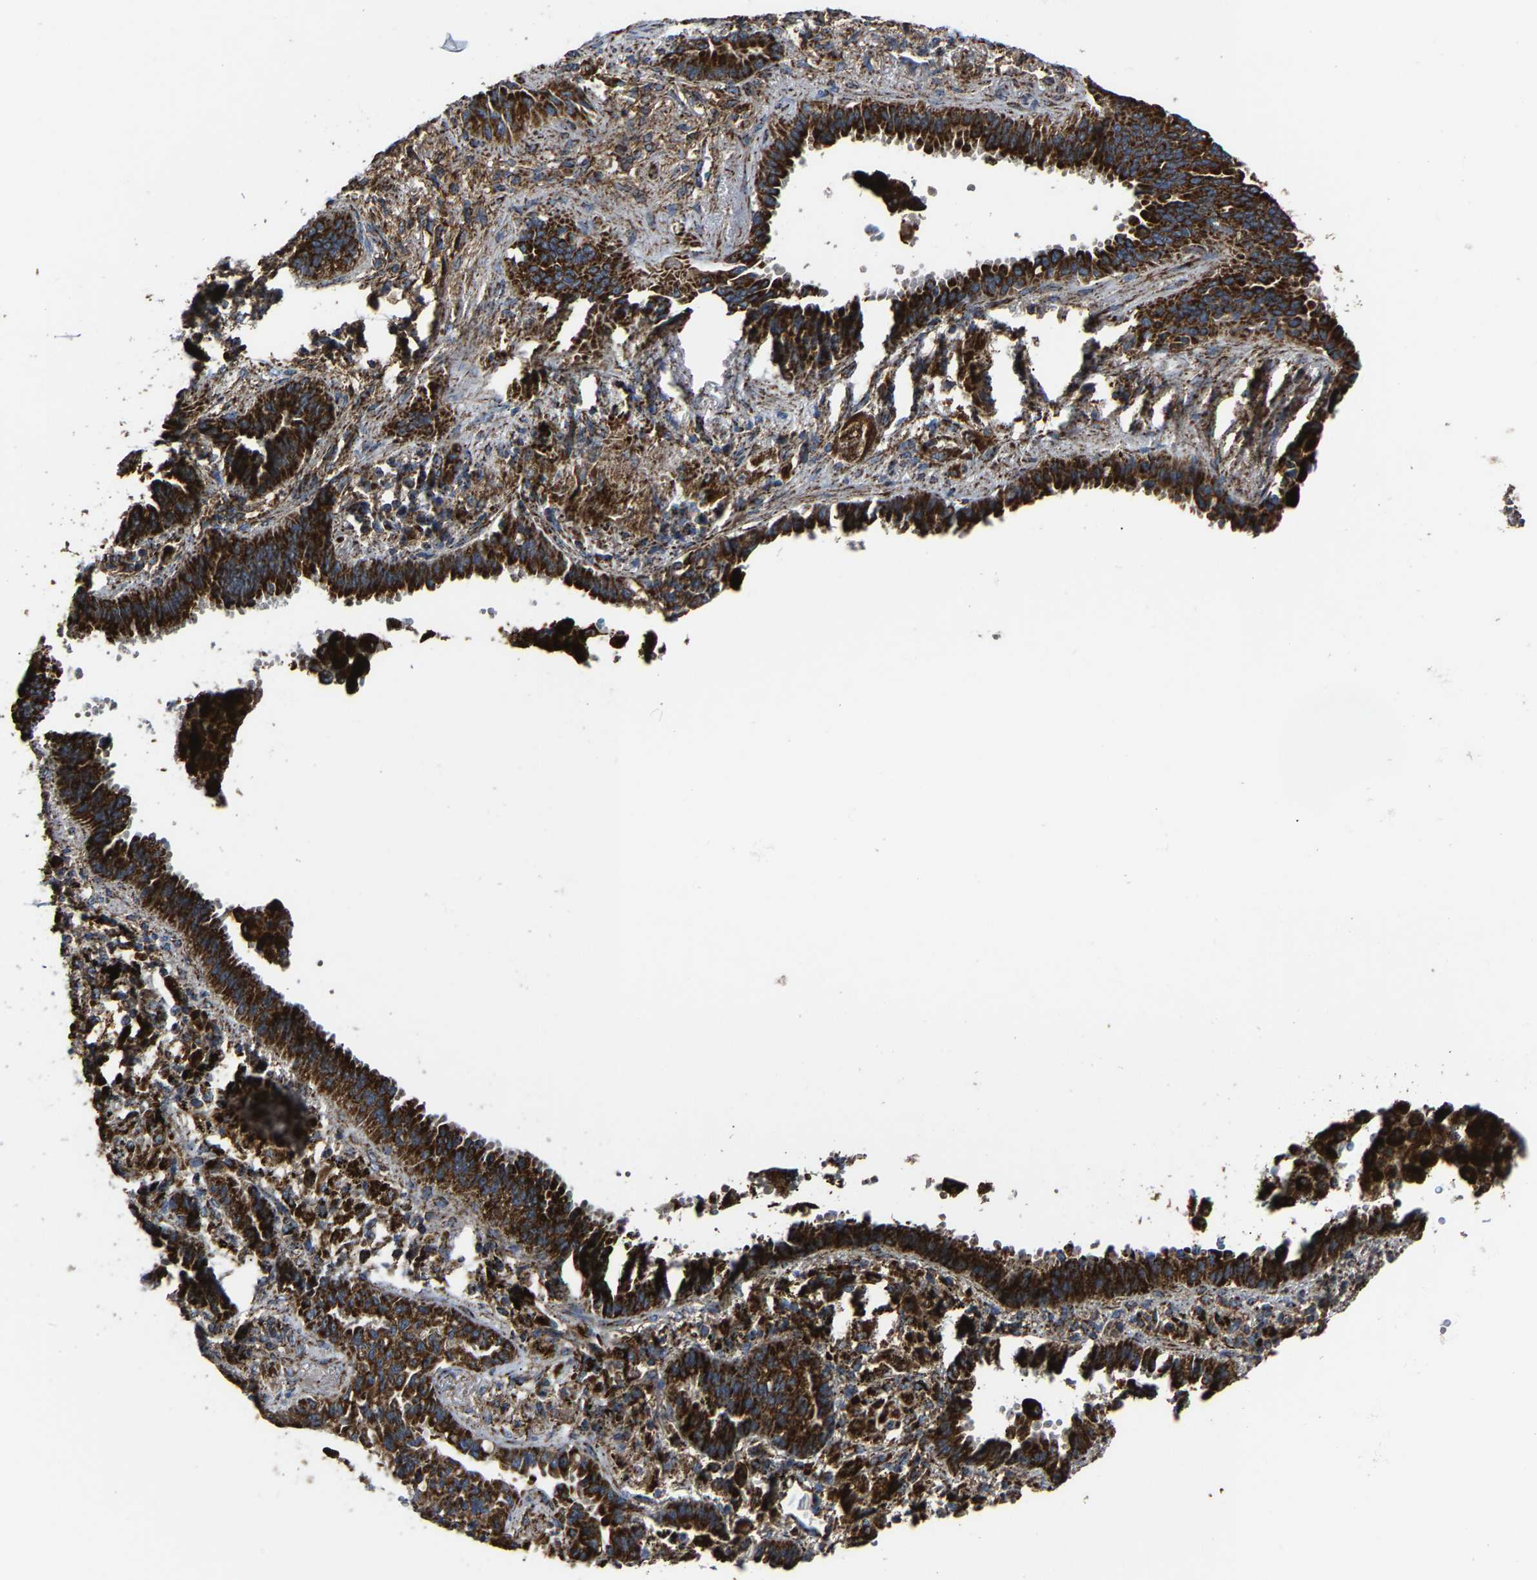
{"staining": {"intensity": "strong", "quantity": ">75%", "location": "cytoplasmic/membranous"}, "tissue": "lung cancer", "cell_type": "Tumor cells", "image_type": "cancer", "snomed": [{"axis": "morphology", "description": "Normal tissue, NOS"}, {"axis": "morphology", "description": "Adenocarcinoma, NOS"}, {"axis": "topography", "description": "Lung"}], "caption": "A high-resolution micrograph shows immunohistochemistry (IHC) staining of lung cancer, which exhibits strong cytoplasmic/membranous positivity in approximately >75% of tumor cells.", "gene": "NDUFV3", "patient": {"sex": "male", "age": 59}}